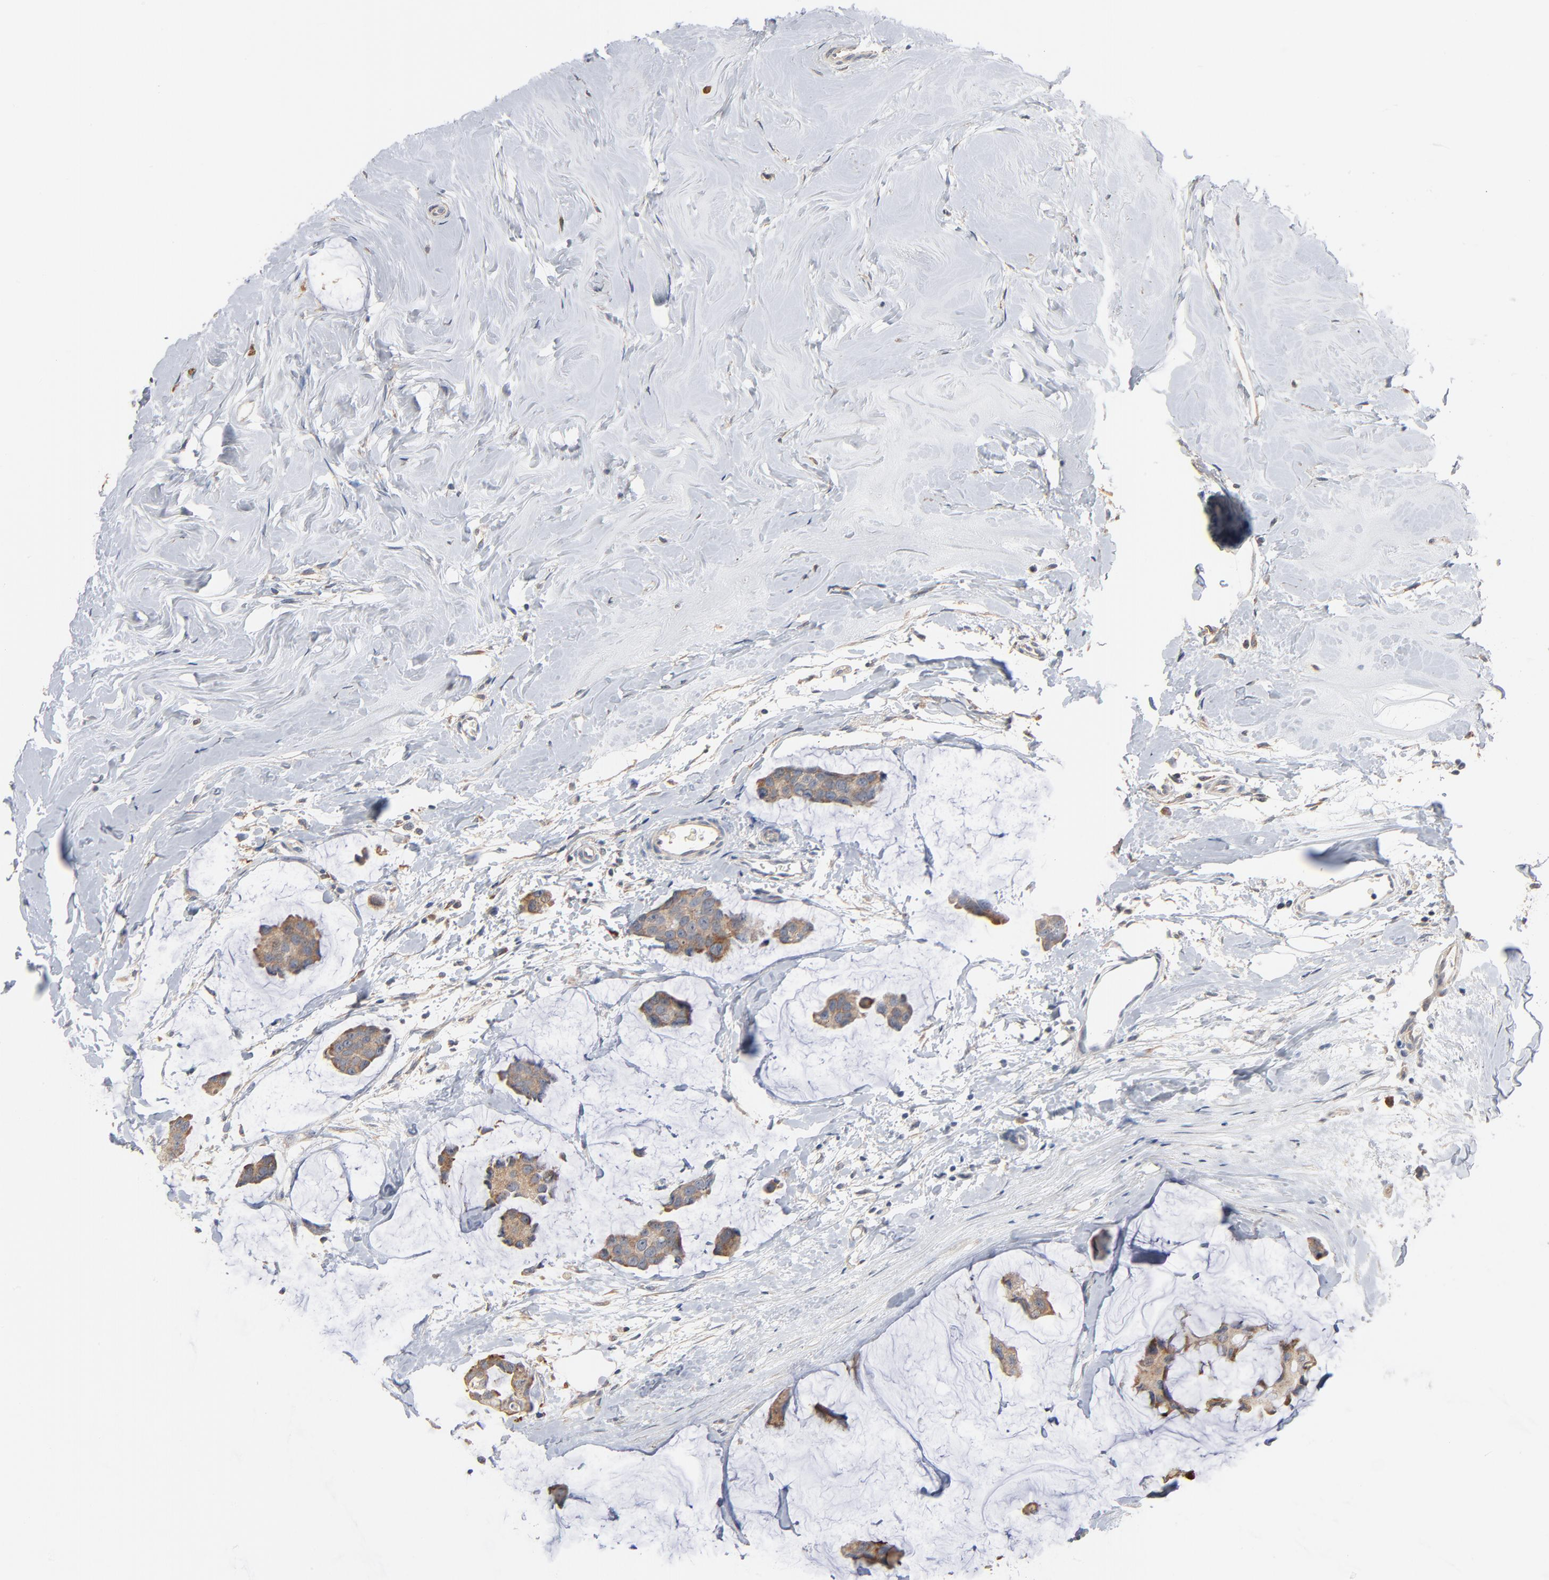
{"staining": {"intensity": "weak", "quantity": ">75%", "location": "cytoplasmic/membranous"}, "tissue": "breast cancer", "cell_type": "Tumor cells", "image_type": "cancer", "snomed": [{"axis": "morphology", "description": "Normal tissue, NOS"}, {"axis": "morphology", "description": "Duct carcinoma"}, {"axis": "topography", "description": "Breast"}], "caption": "About >75% of tumor cells in human breast cancer demonstrate weak cytoplasmic/membranous protein positivity as visualized by brown immunohistochemical staining.", "gene": "ZDHHC8", "patient": {"sex": "female", "age": 50}}